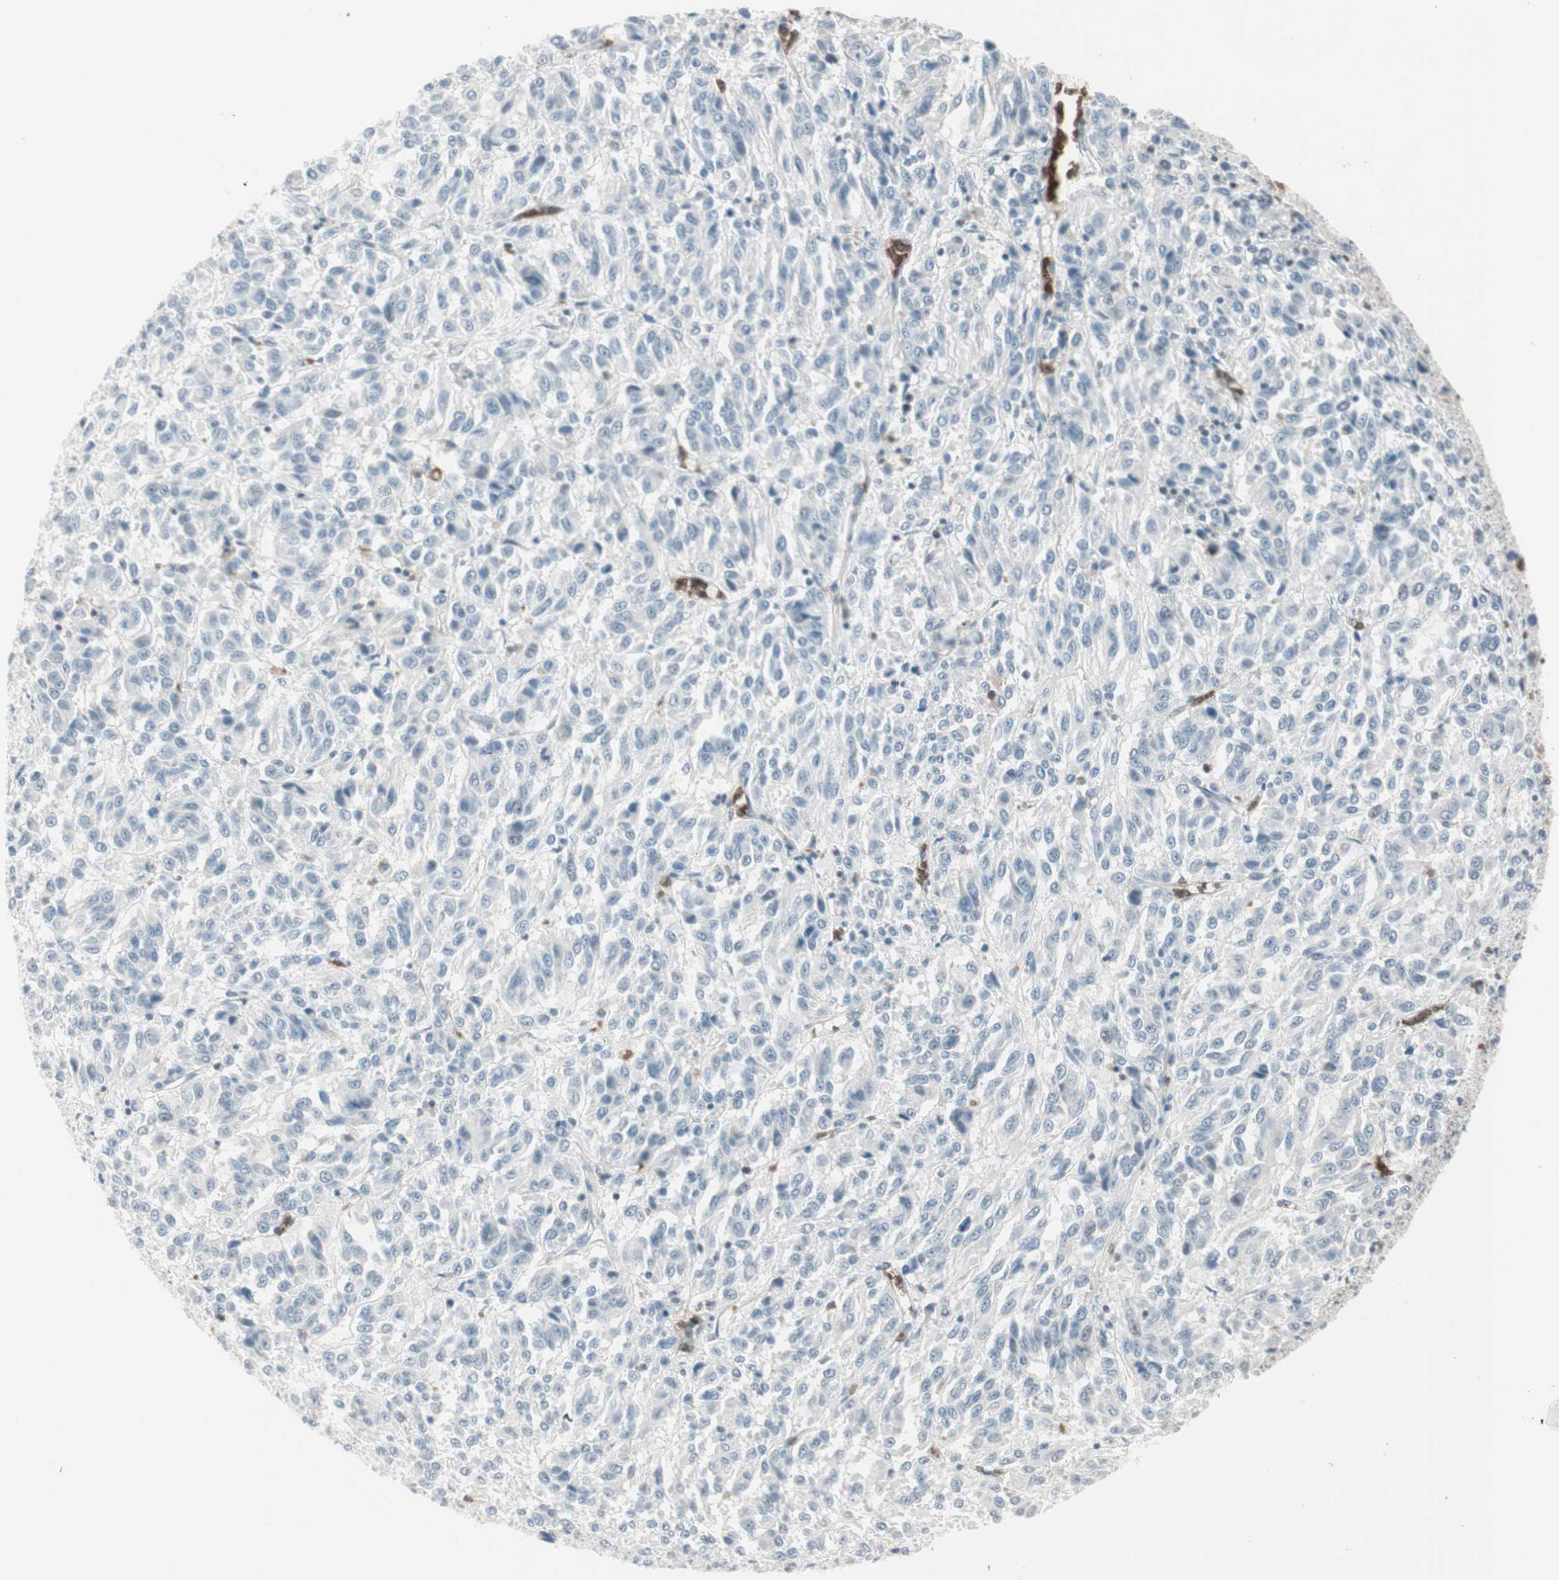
{"staining": {"intensity": "negative", "quantity": "none", "location": "none"}, "tissue": "melanoma", "cell_type": "Tumor cells", "image_type": "cancer", "snomed": [{"axis": "morphology", "description": "Malignant melanoma, Metastatic site"}, {"axis": "topography", "description": "Lung"}], "caption": "DAB (3,3'-diaminobenzidine) immunohistochemical staining of melanoma exhibits no significant expression in tumor cells.", "gene": "MAP4K1", "patient": {"sex": "male", "age": 64}}